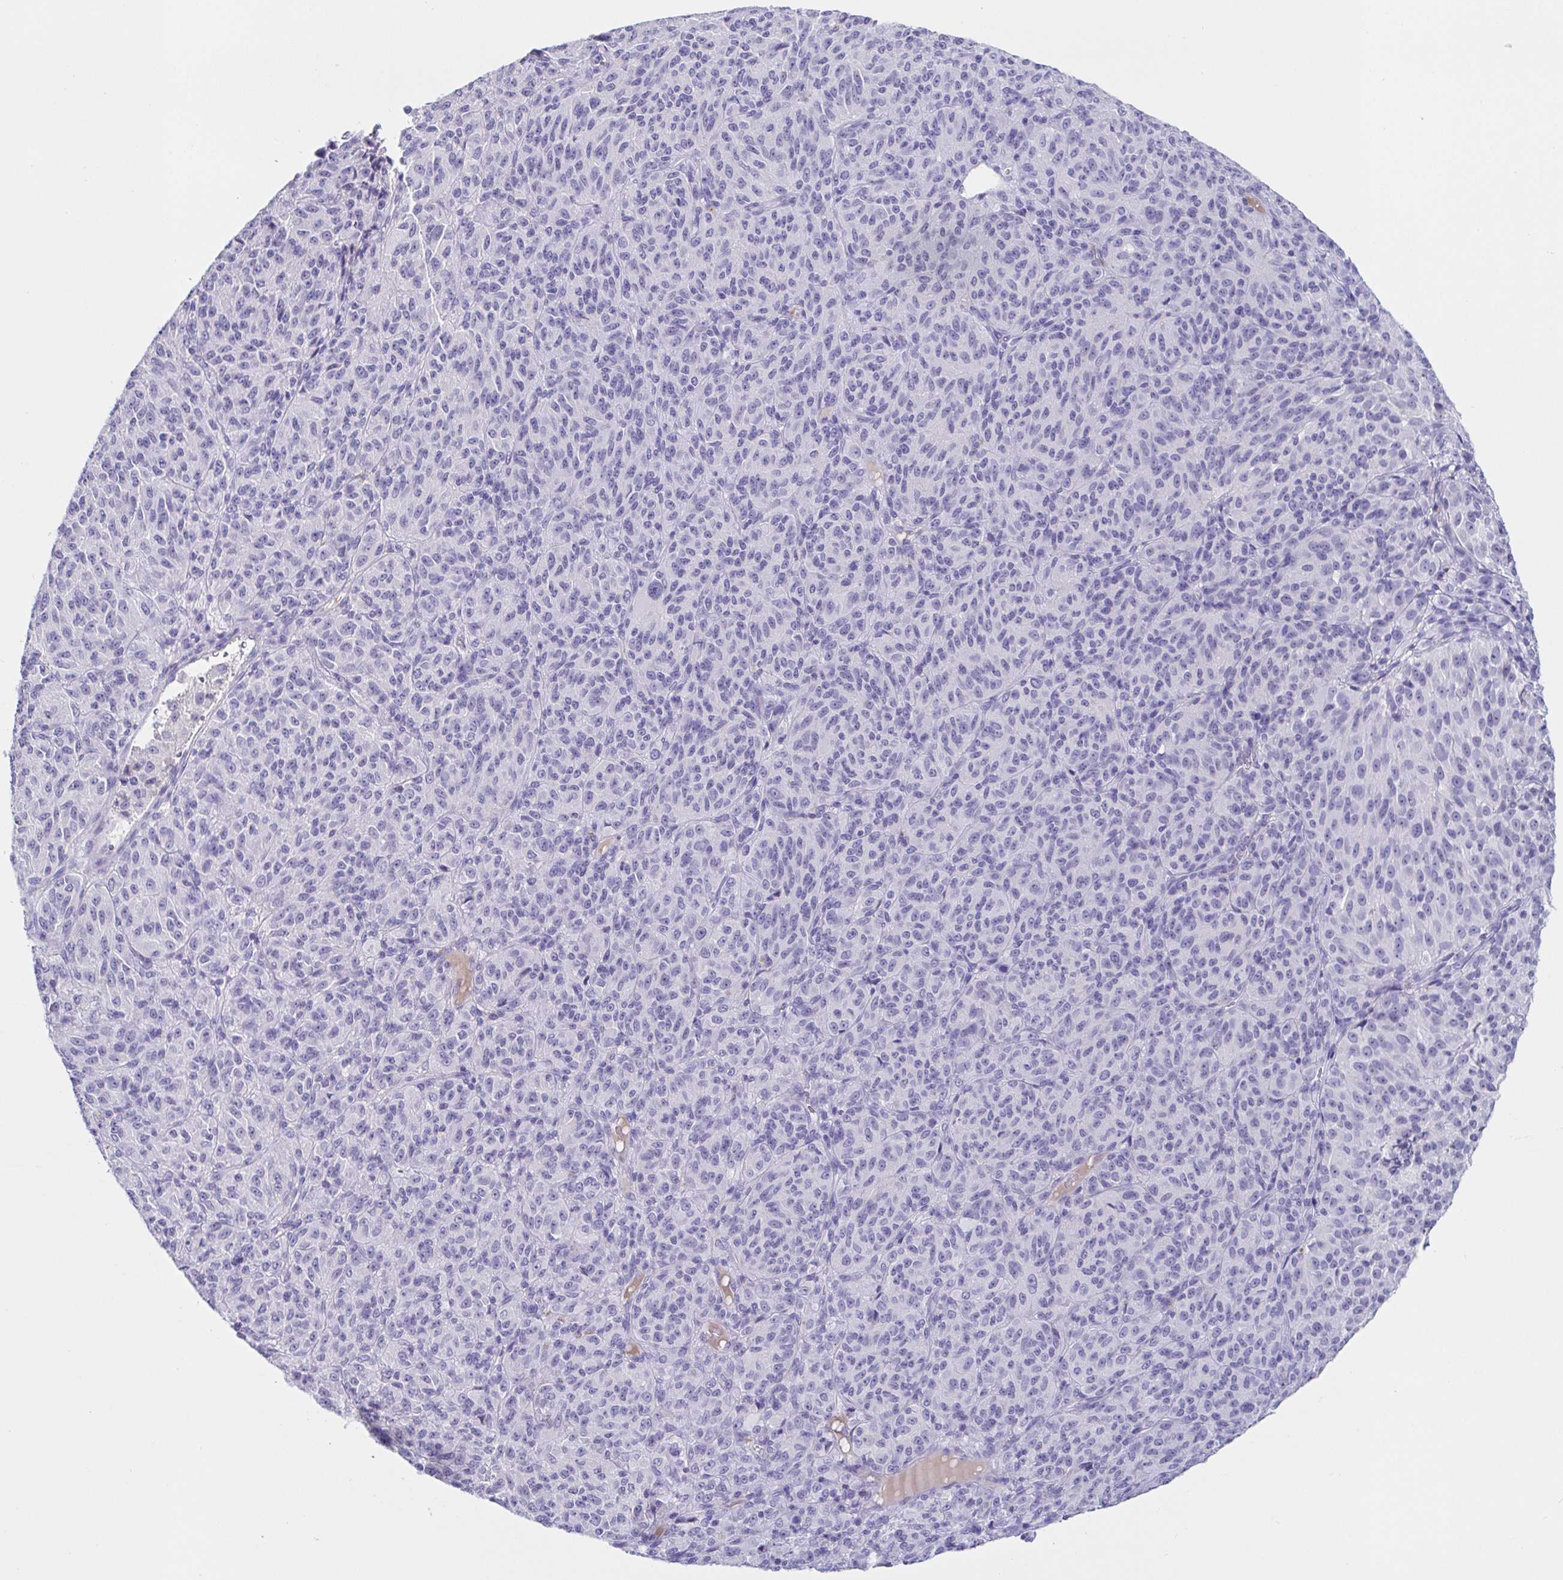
{"staining": {"intensity": "negative", "quantity": "none", "location": "none"}, "tissue": "melanoma", "cell_type": "Tumor cells", "image_type": "cancer", "snomed": [{"axis": "morphology", "description": "Malignant melanoma, Metastatic site"}, {"axis": "topography", "description": "Brain"}], "caption": "An immunohistochemistry image of malignant melanoma (metastatic site) is shown. There is no staining in tumor cells of malignant melanoma (metastatic site).", "gene": "SAA4", "patient": {"sex": "female", "age": 56}}